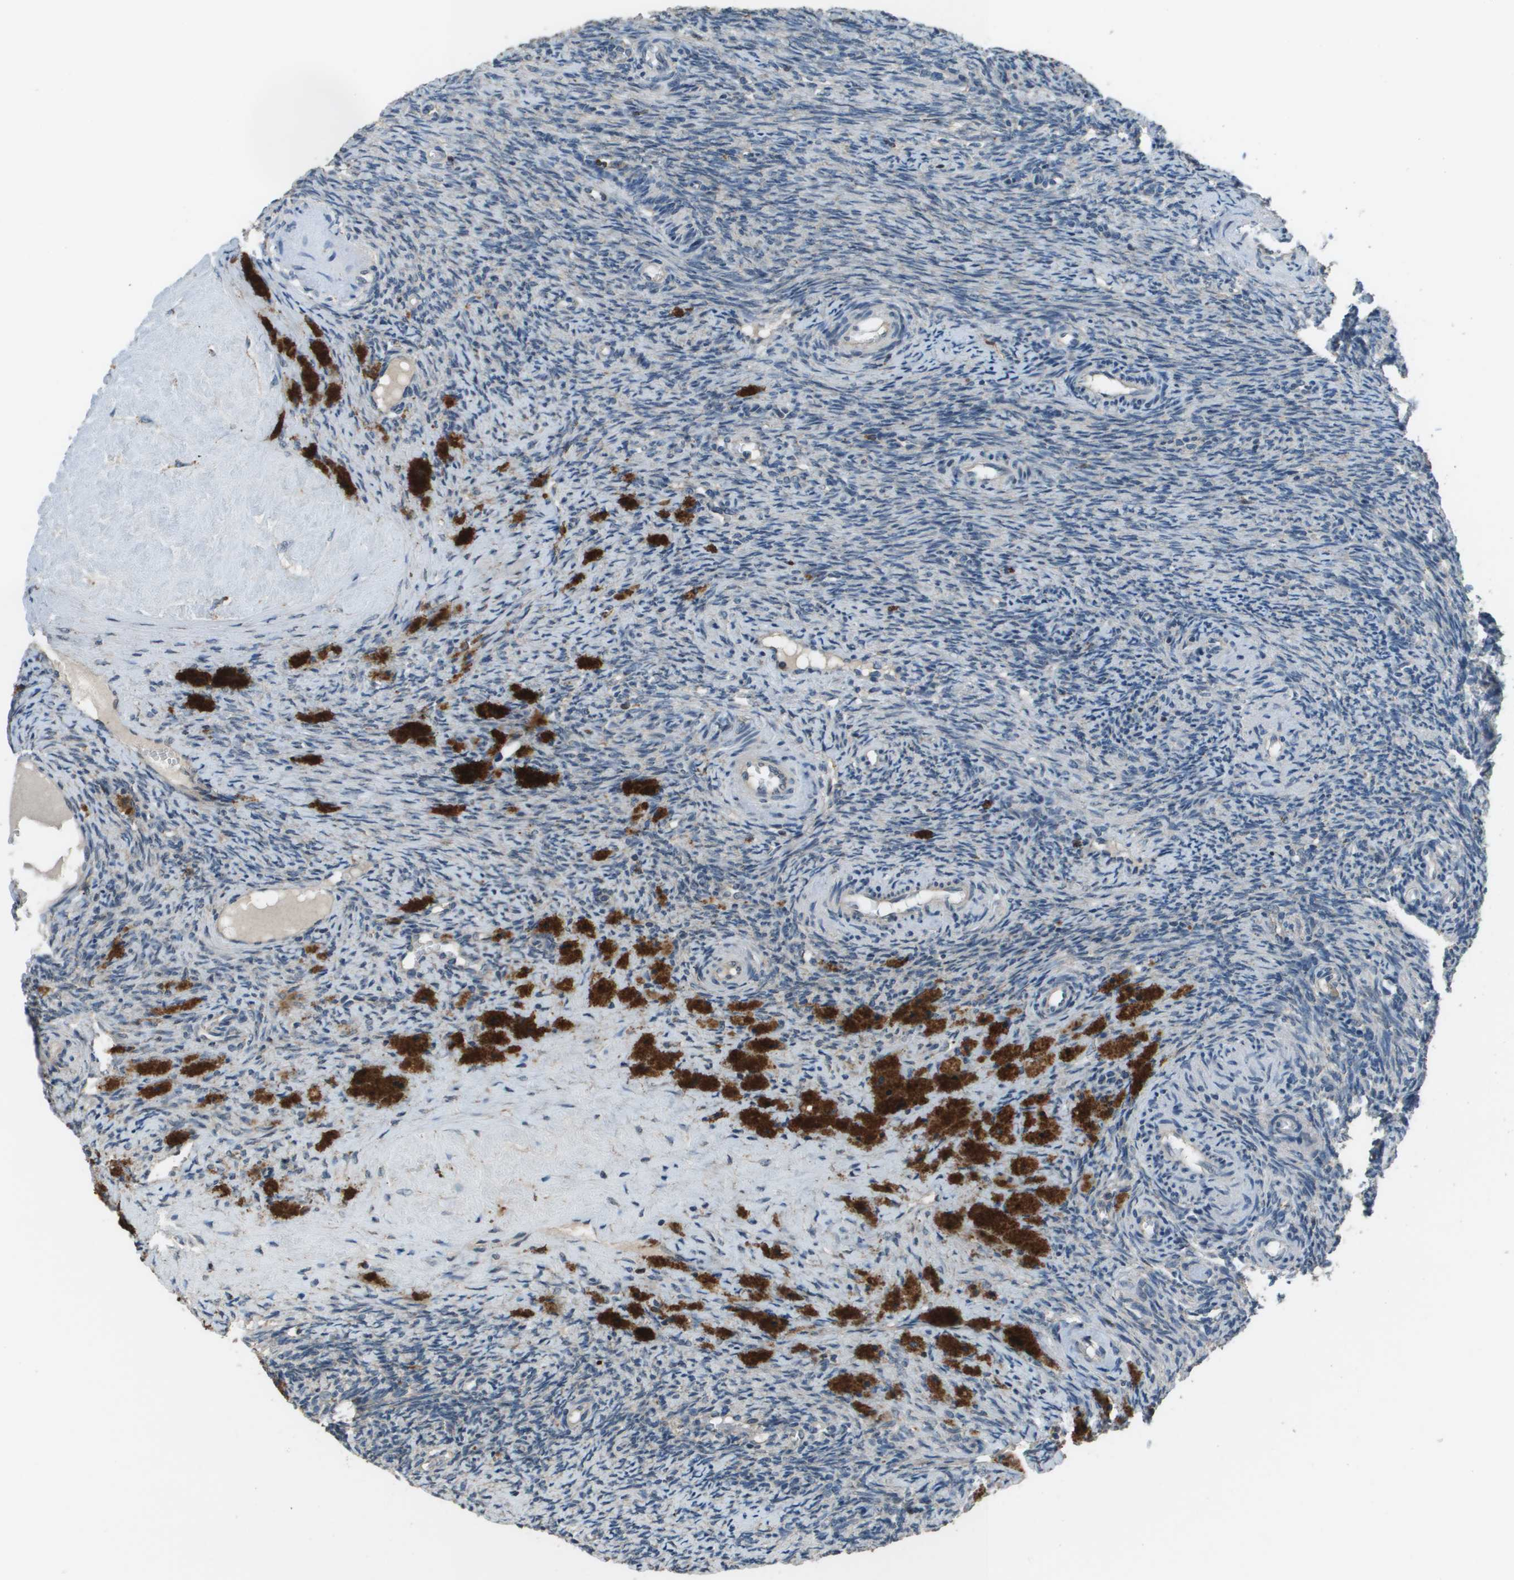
{"staining": {"intensity": "weak", "quantity": "<25%", "location": "cytoplasmic/membranous"}, "tissue": "ovary", "cell_type": "Ovarian stroma cells", "image_type": "normal", "snomed": [{"axis": "morphology", "description": "Normal tissue, NOS"}, {"axis": "topography", "description": "Ovary"}], "caption": "Ovary was stained to show a protein in brown. There is no significant positivity in ovarian stroma cells. (Immunohistochemistry, brightfield microscopy, high magnification).", "gene": "GOSR2", "patient": {"sex": "female", "age": 41}}